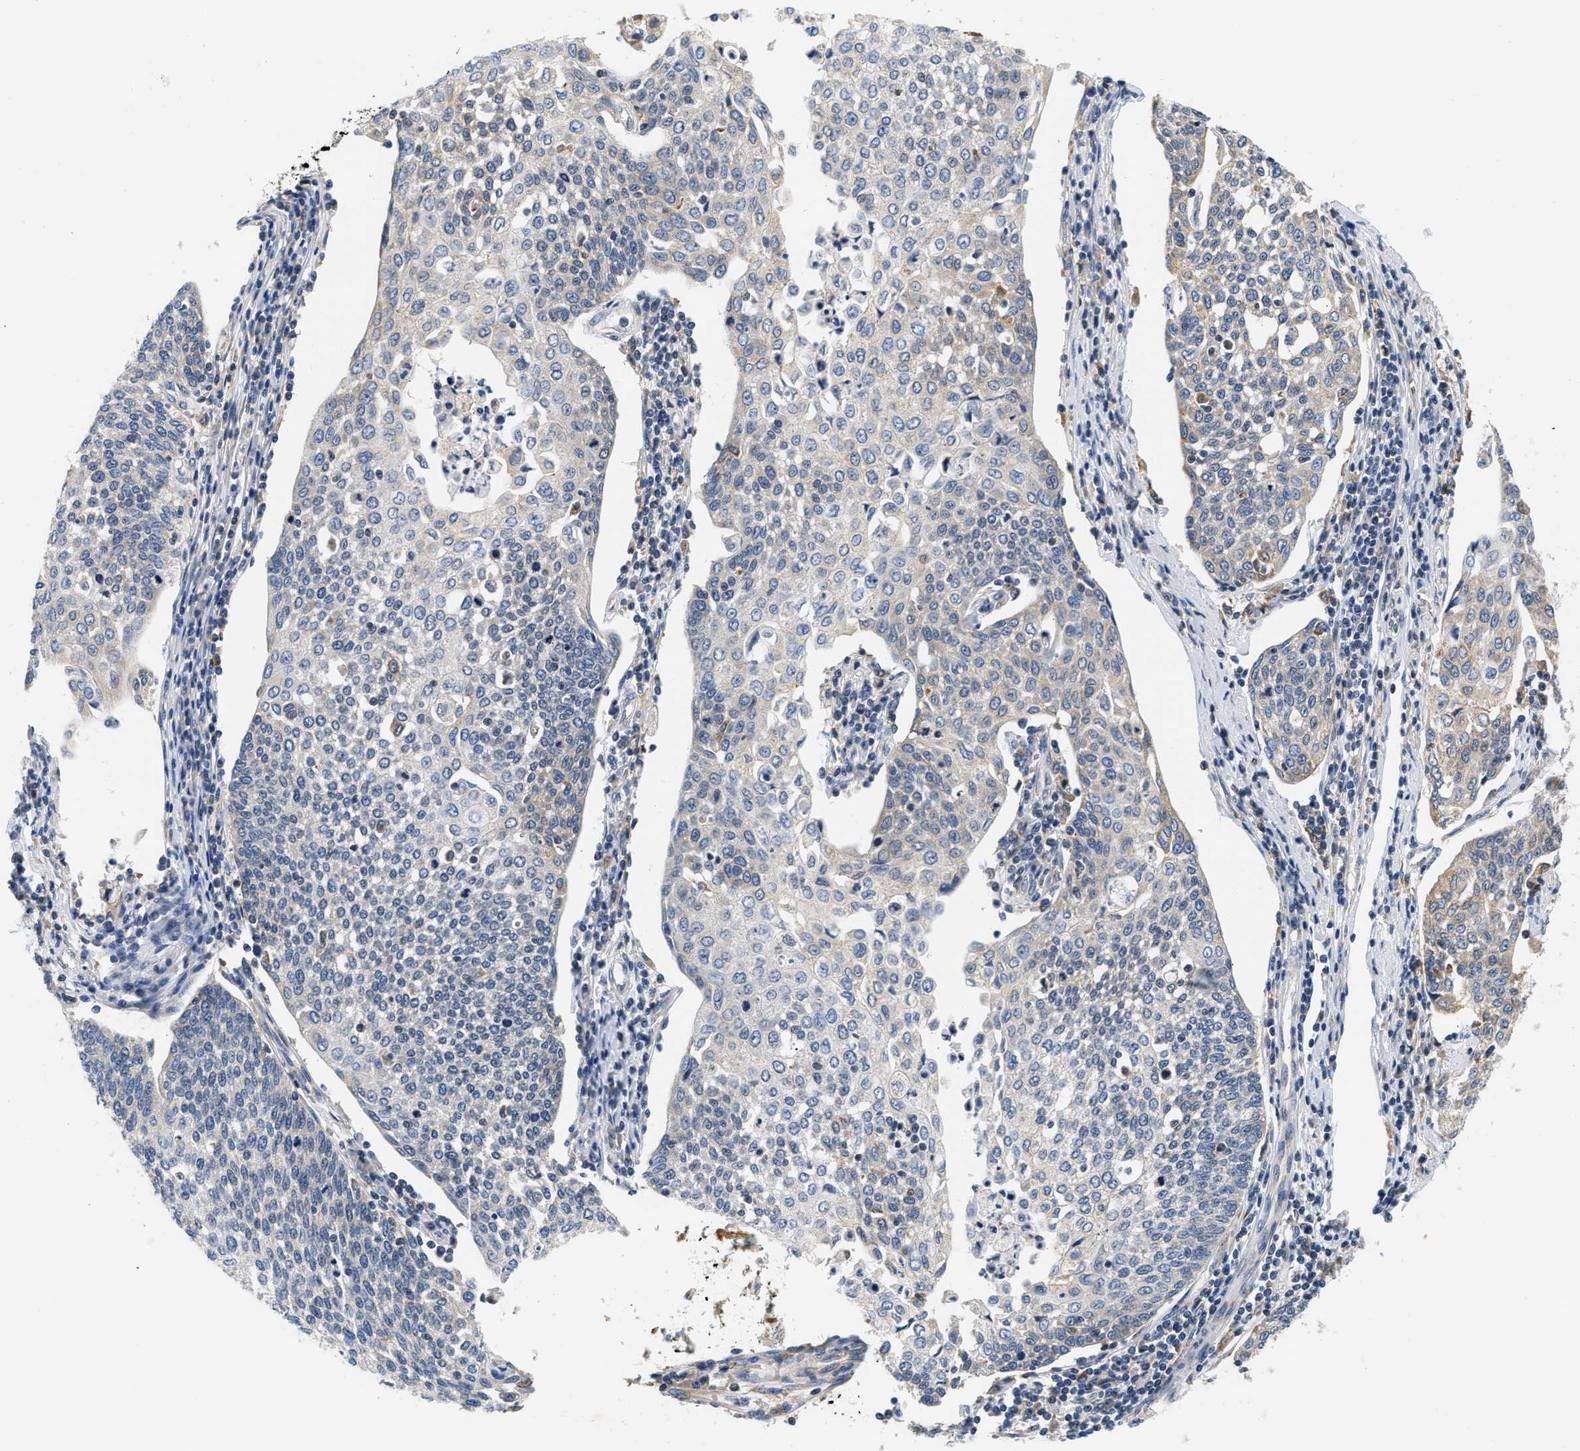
{"staining": {"intensity": "negative", "quantity": "none", "location": "none"}, "tissue": "cervical cancer", "cell_type": "Tumor cells", "image_type": "cancer", "snomed": [{"axis": "morphology", "description": "Squamous cell carcinoma, NOS"}, {"axis": "topography", "description": "Cervix"}], "caption": "The image displays no significant positivity in tumor cells of cervical squamous cell carcinoma. (Immunohistochemistry, brightfield microscopy, high magnification).", "gene": "HDHD3", "patient": {"sex": "female", "age": 34}}